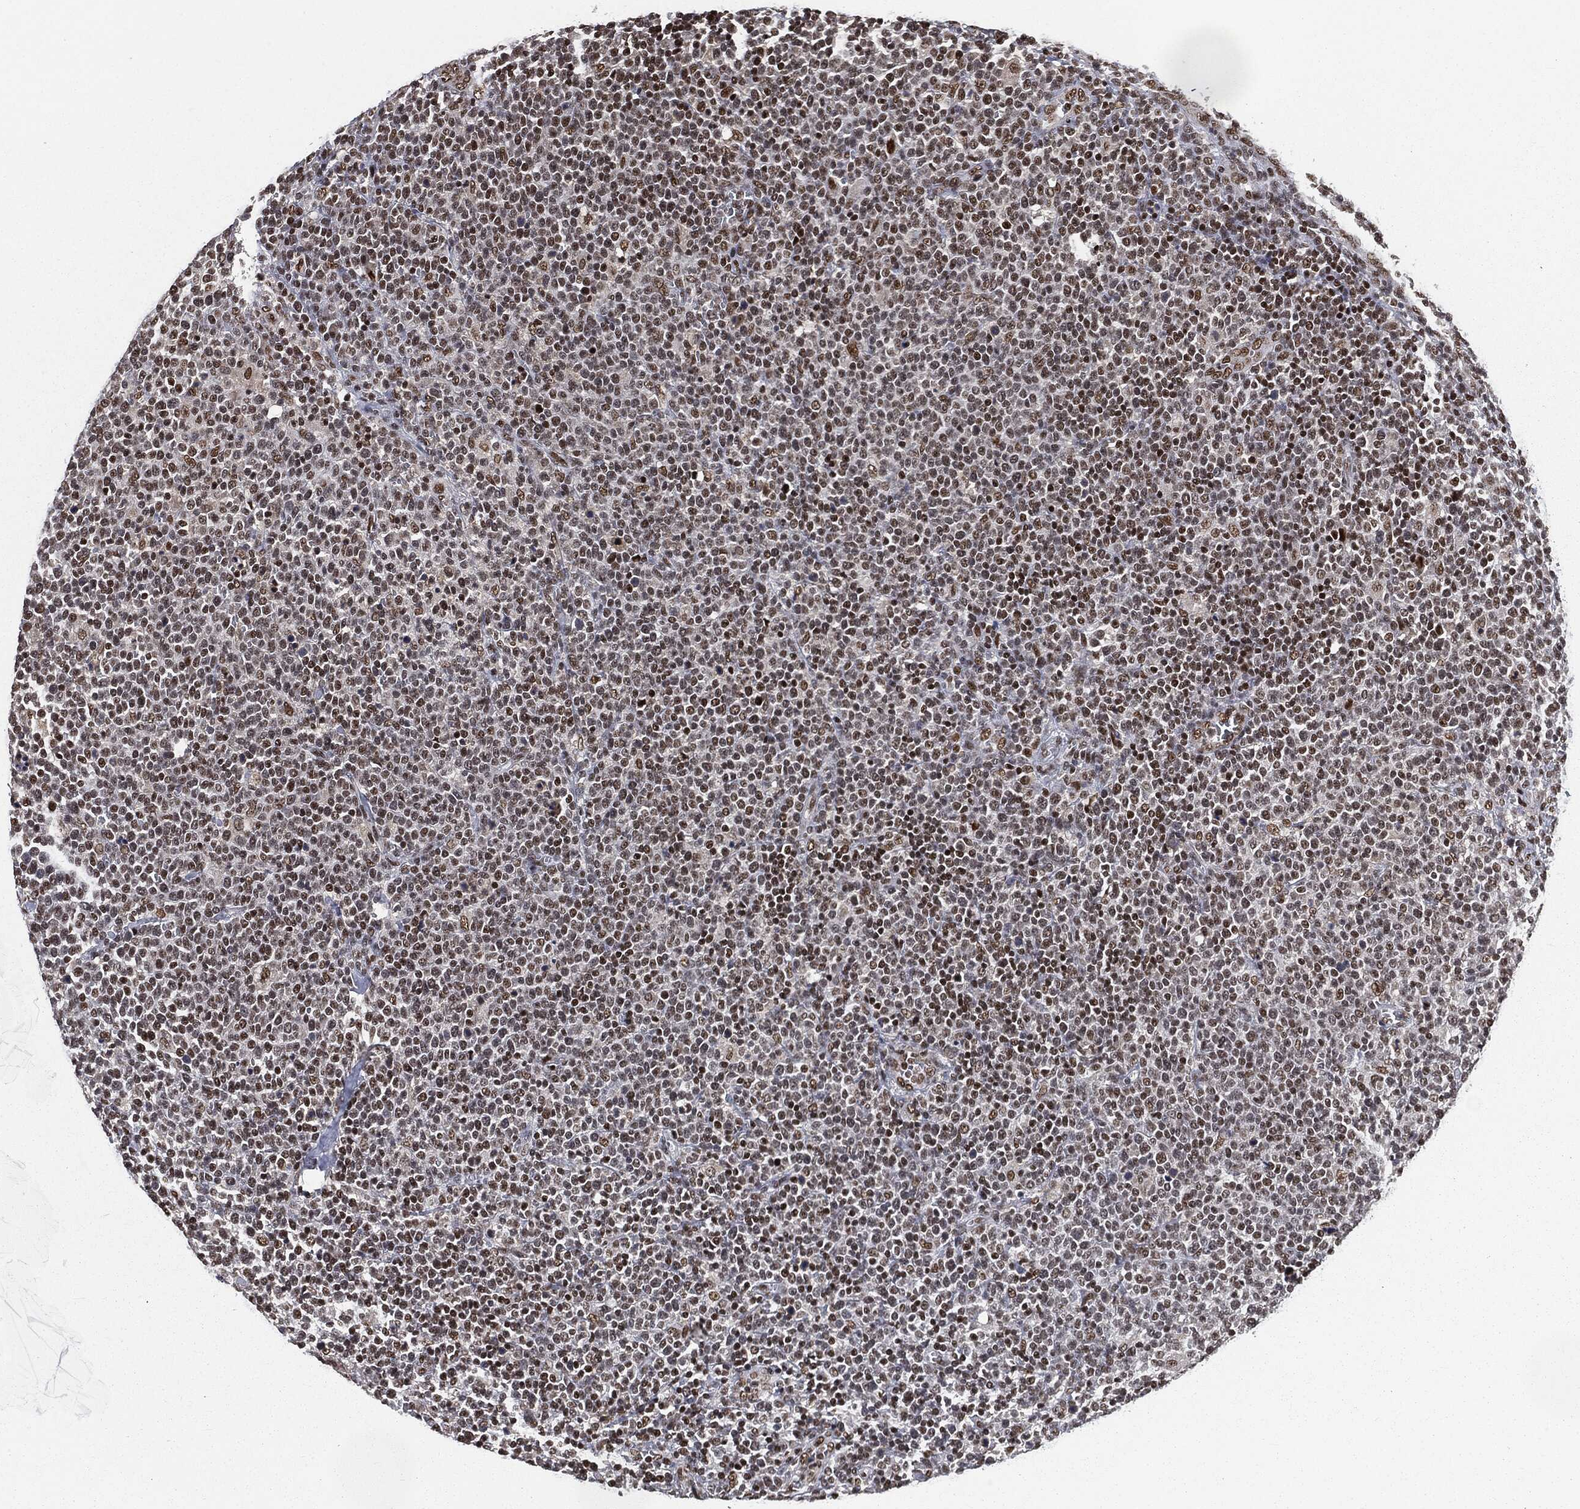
{"staining": {"intensity": "strong", "quantity": "25%-75%", "location": "nuclear"}, "tissue": "lymphoma", "cell_type": "Tumor cells", "image_type": "cancer", "snomed": [{"axis": "morphology", "description": "Malignant lymphoma, non-Hodgkin's type, High grade"}, {"axis": "topography", "description": "Lymph node"}], "caption": "Immunohistochemical staining of lymphoma demonstrates high levels of strong nuclear protein staining in approximately 25%-75% of tumor cells. (brown staining indicates protein expression, while blue staining denotes nuclei).", "gene": "DPH2", "patient": {"sex": "male", "age": 61}}